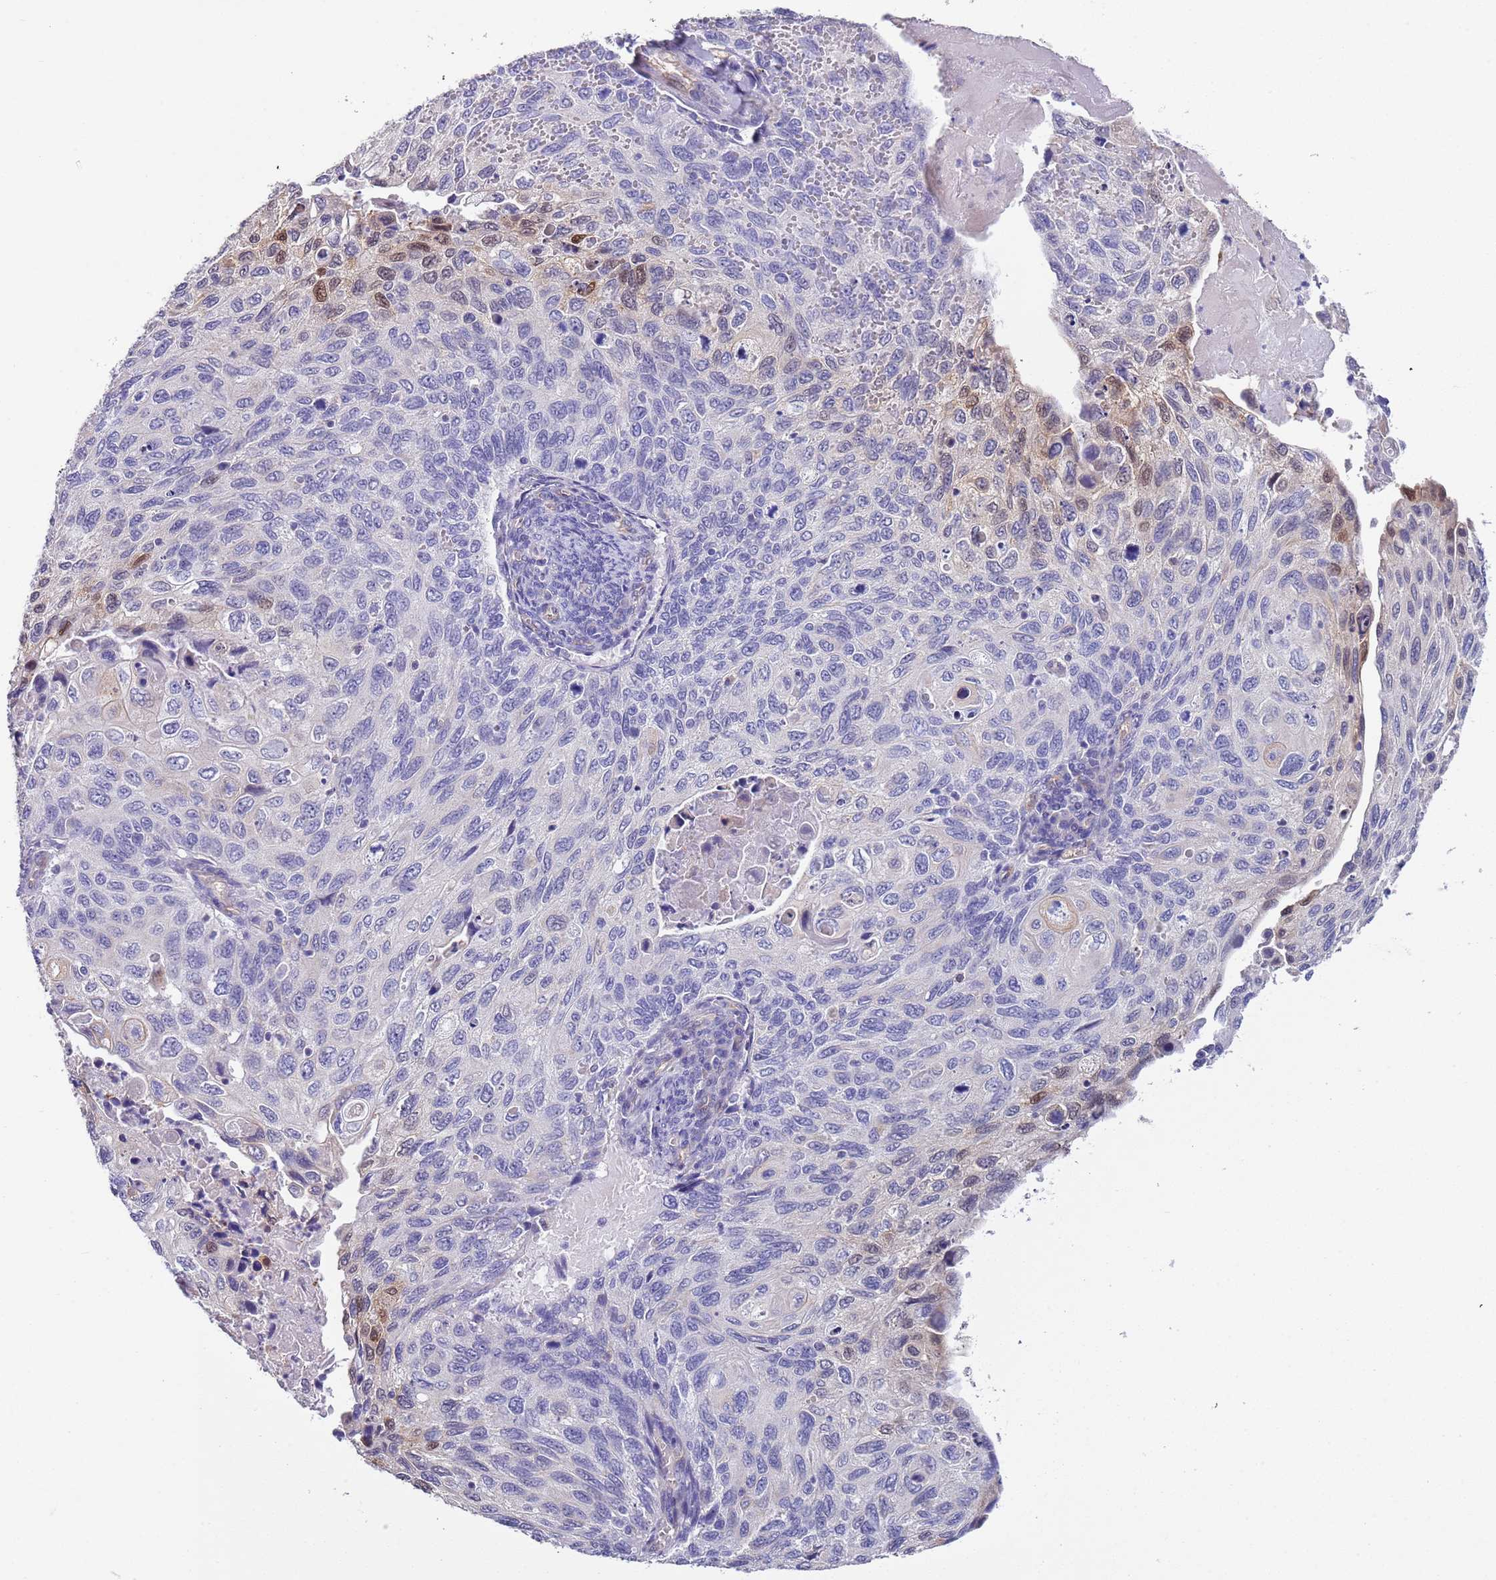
{"staining": {"intensity": "moderate", "quantity": "<25%", "location": "nuclear"}, "tissue": "cervical cancer", "cell_type": "Tumor cells", "image_type": "cancer", "snomed": [{"axis": "morphology", "description": "Squamous cell carcinoma, NOS"}, {"axis": "topography", "description": "Cervix"}], "caption": "Human cervical cancer (squamous cell carcinoma) stained with a brown dye demonstrates moderate nuclear positive expression in about <25% of tumor cells.", "gene": "BRMS1L", "patient": {"sex": "female", "age": 70}}